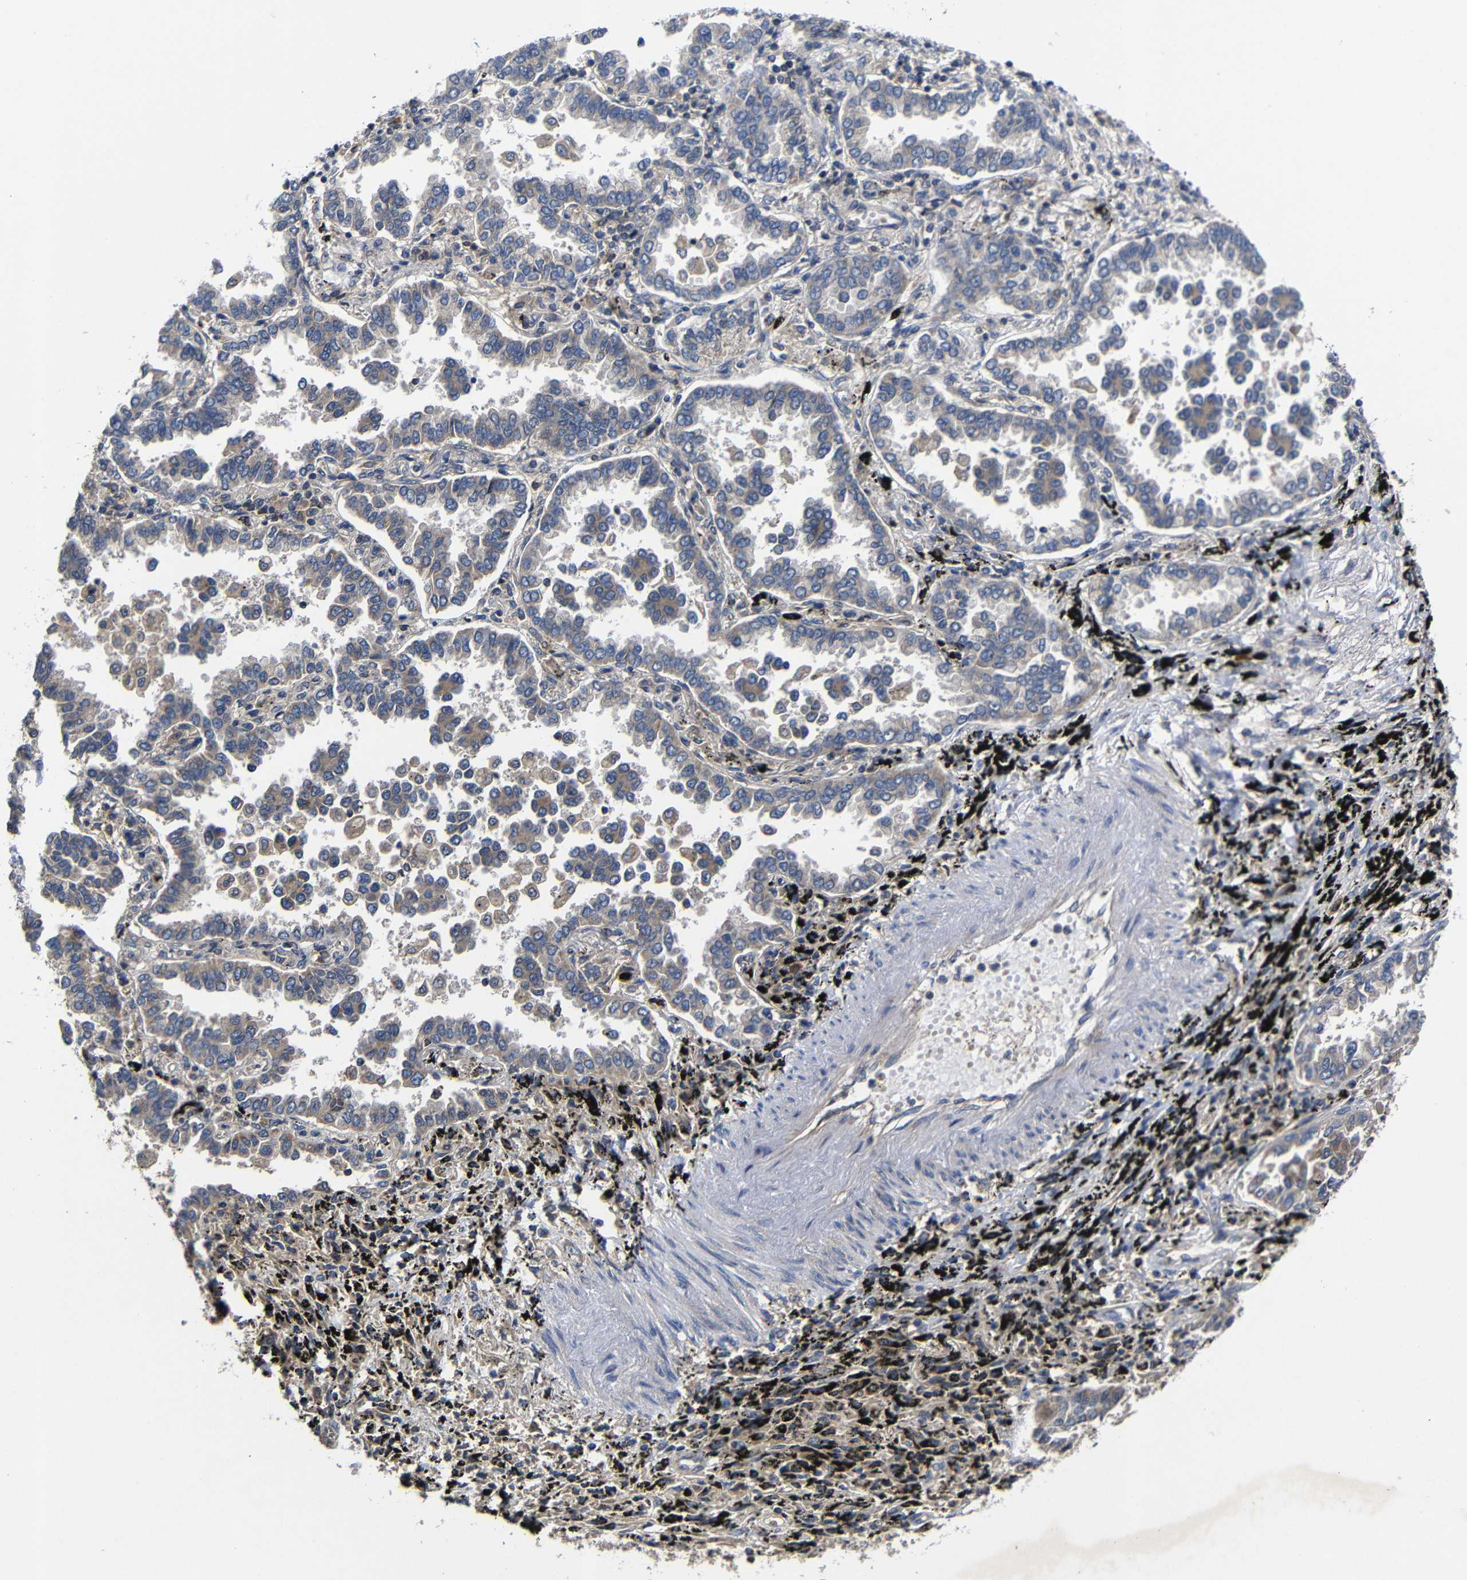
{"staining": {"intensity": "weak", "quantity": "25%-75%", "location": "cytoplasmic/membranous"}, "tissue": "lung cancer", "cell_type": "Tumor cells", "image_type": "cancer", "snomed": [{"axis": "morphology", "description": "Normal tissue, NOS"}, {"axis": "morphology", "description": "Adenocarcinoma, NOS"}, {"axis": "topography", "description": "Lung"}], "caption": "Immunohistochemistry staining of lung adenocarcinoma, which displays low levels of weak cytoplasmic/membranous positivity in approximately 25%-75% of tumor cells indicating weak cytoplasmic/membranous protein staining. The staining was performed using DAB (brown) for protein detection and nuclei were counterstained in hematoxylin (blue).", "gene": "LPAR5", "patient": {"sex": "male", "age": 59}}